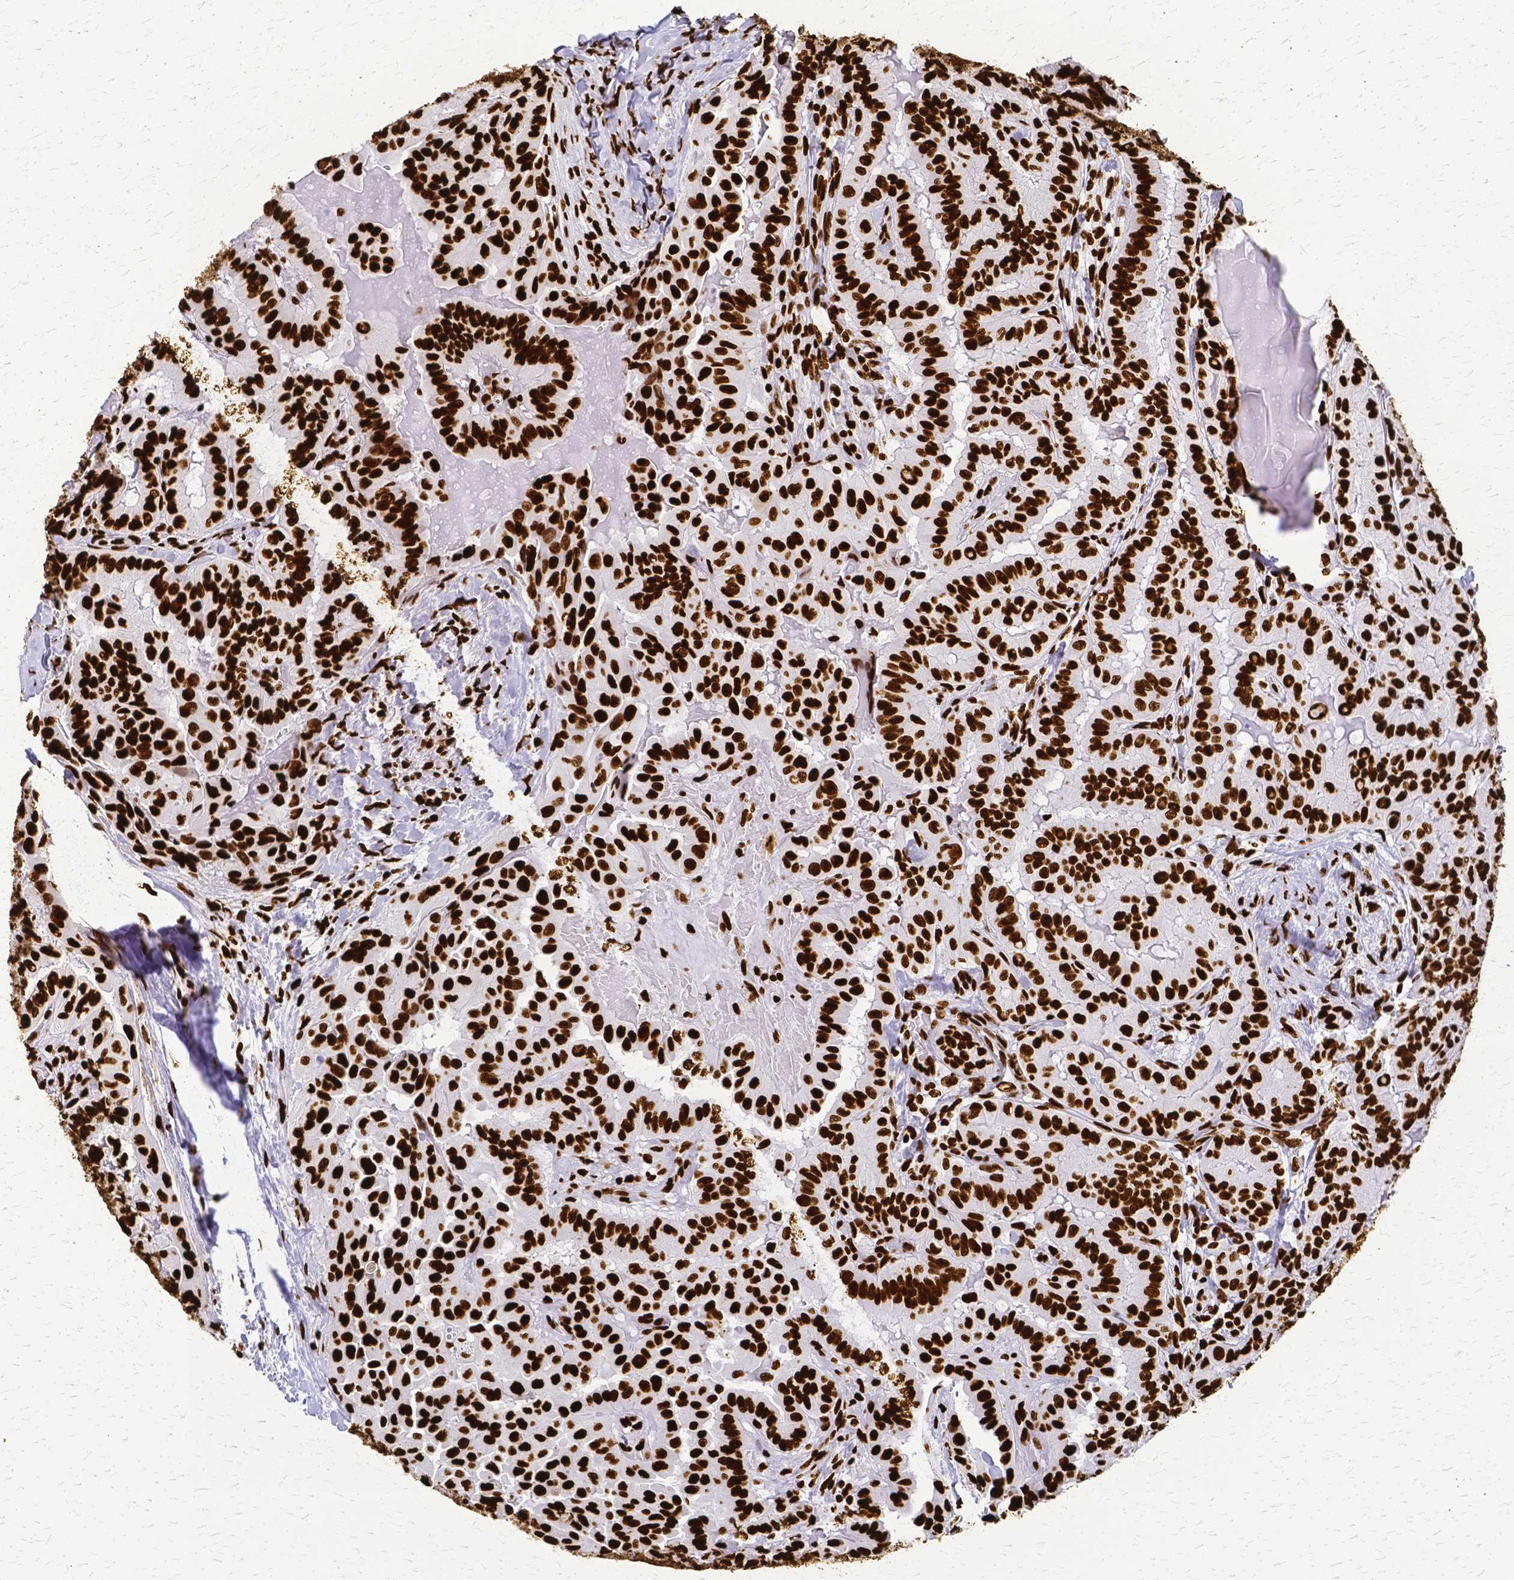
{"staining": {"intensity": "strong", "quantity": ">75%", "location": "nuclear"}, "tissue": "thyroid cancer", "cell_type": "Tumor cells", "image_type": "cancer", "snomed": [{"axis": "morphology", "description": "Papillary adenocarcinoma, NOS"}, {"axis": "topography", "description": "Thyroid gland"}], "caption": "DAB immunohistochemical staining of papillary adenocarcinoma (thyroid) exhibits strong nuclear protein positivity in approximately >75% of tumor cells.", "gene": "SFPQ", "patient": {"sex": "female", "age": 68}}